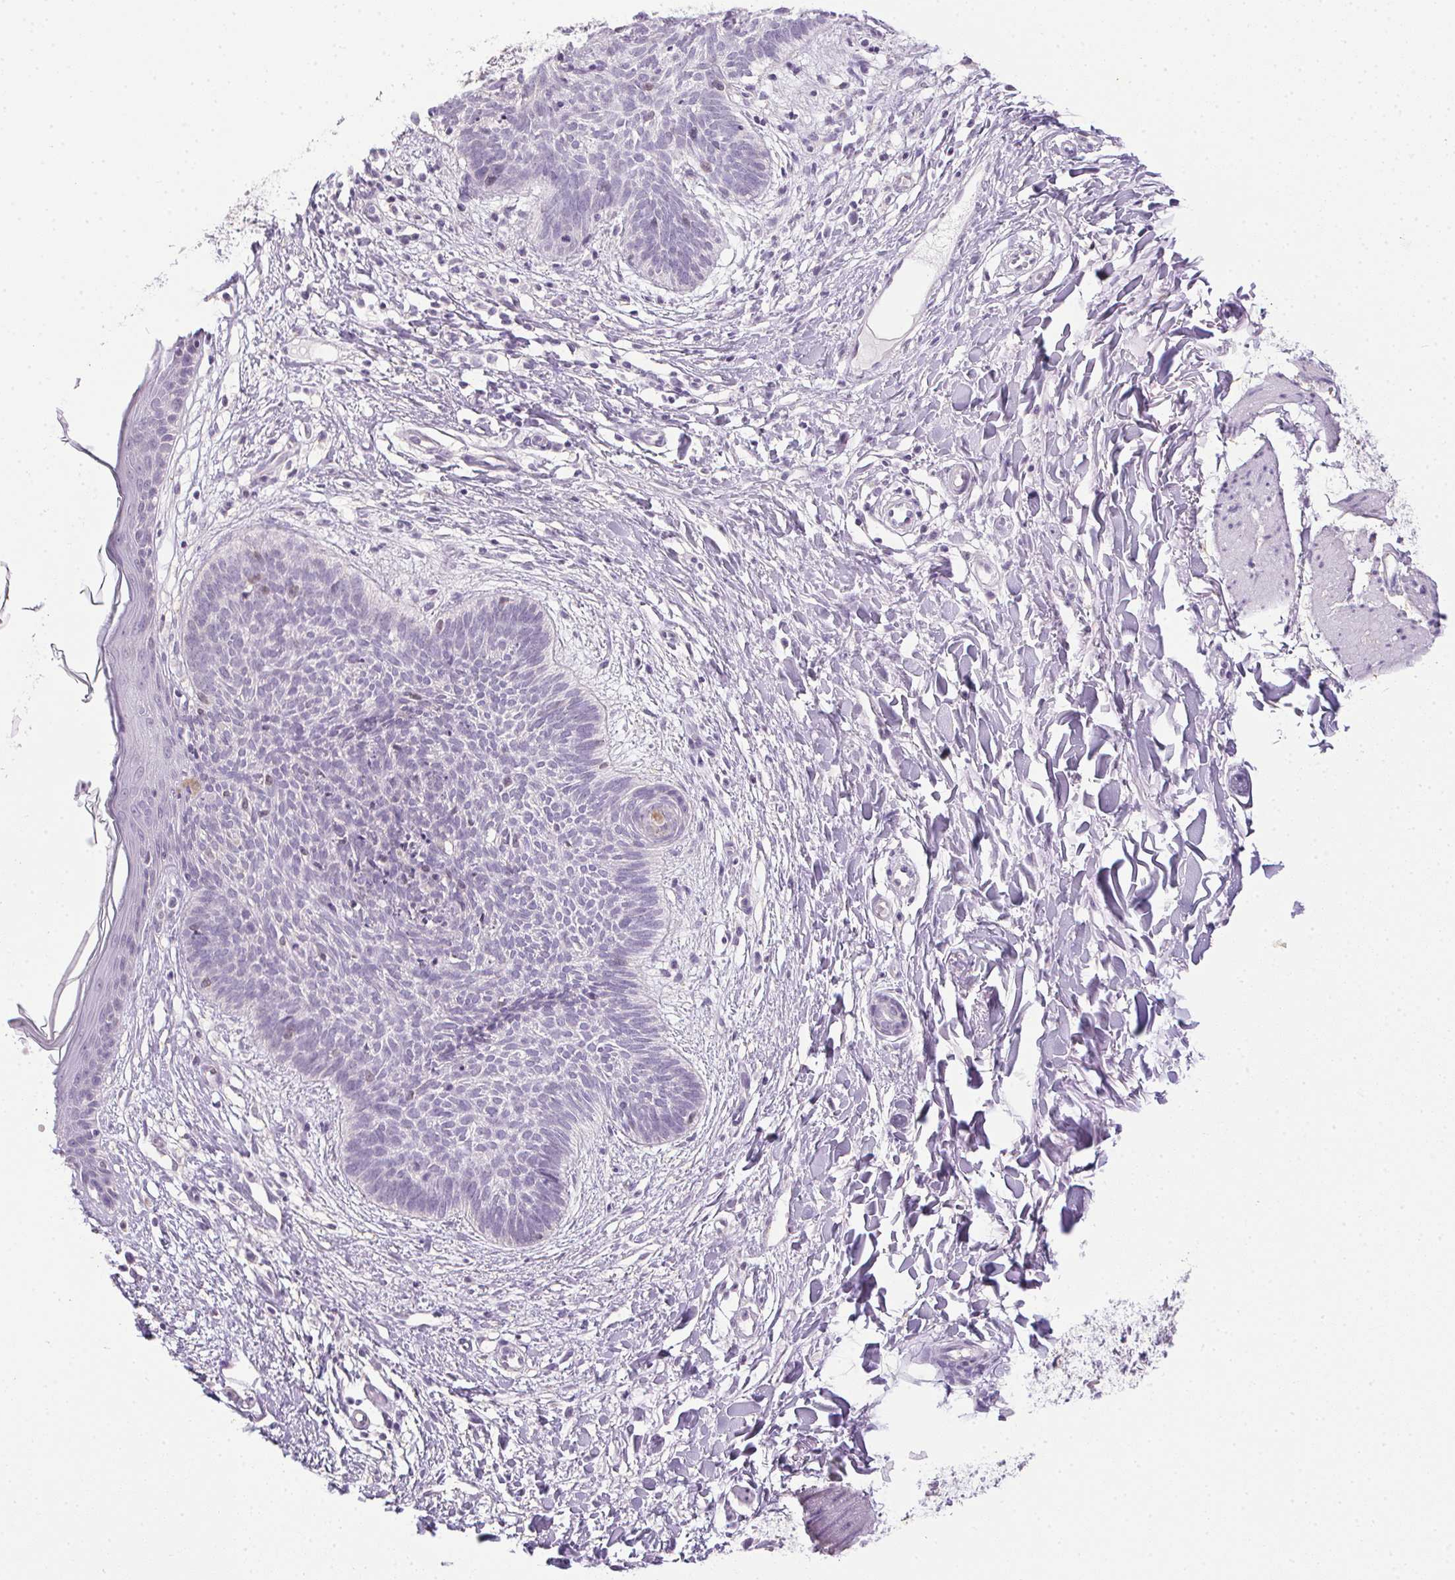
{"staining": {"intensity": "negative", "quantity": "none", "location": "none"}, "tissue": "skin cancer", "cell_type": "Tumor cells", "image_type": "cancer", "snomed": [{"axis": "morphology", "description": "Basal cell carcinoma"}, {"axis": "topography", "description": "Skin"}], "caption": "This is a image of immunohistochemistry staining of skin basal cell carcinoma, which shows no positivity in tumor cells. The staining is performed using DAB (3,3'-diaminobenzidine) brown chromogen with nuclei counter-stained in using hematoxylin.", "gene": "PRL", "patient": {"sex": "female", "age": 84}}